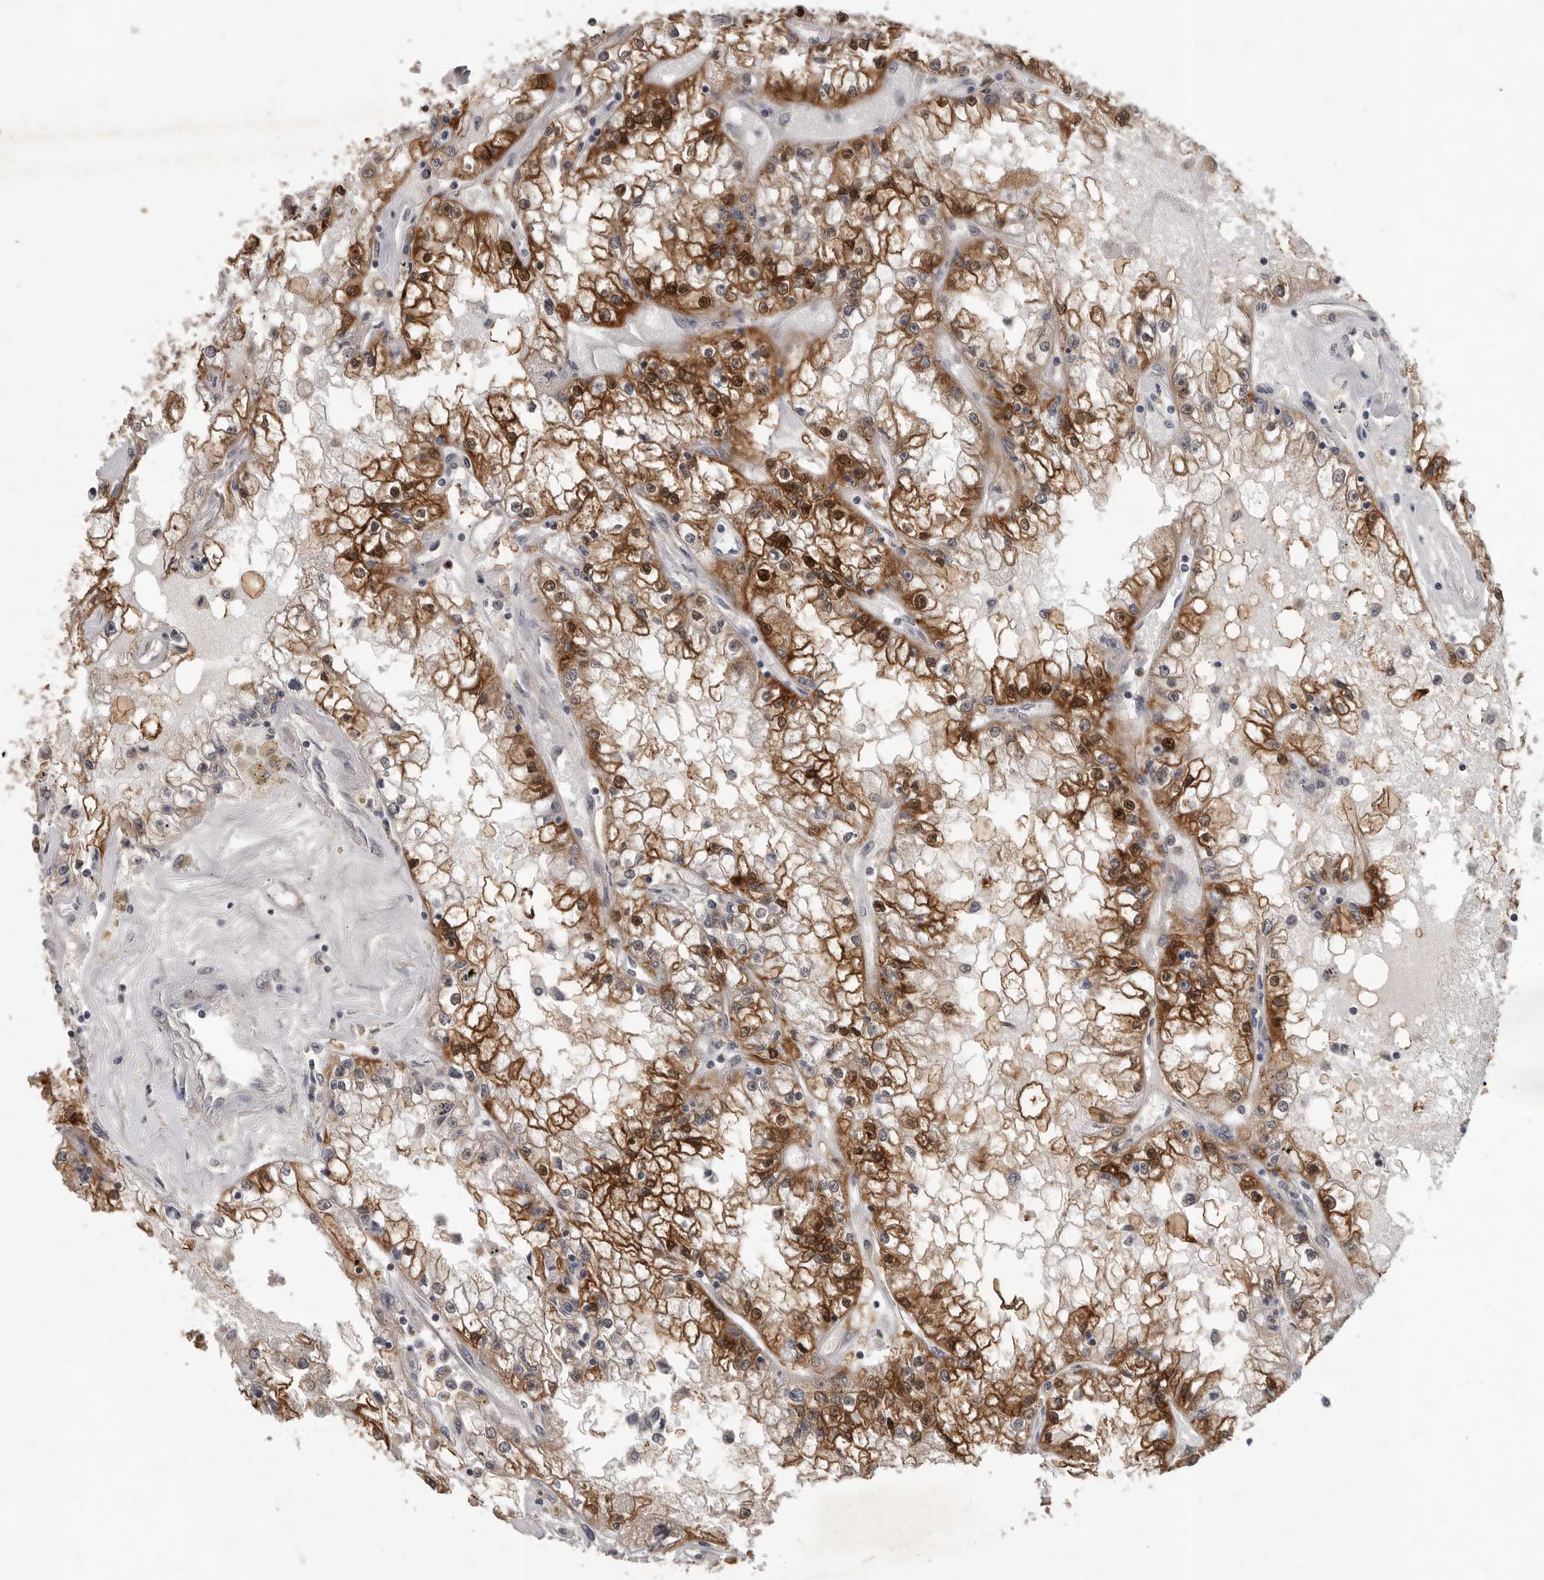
{"staining": {"intensity": "moderate", "quantity": ">75%", "location": "cytoplasmic/membranous,nuclear"}, "tissue": "renal cancer", "cell_type": "Tumor cells", "image_type": "cancer", "snomed": [{"axis": "morphology", "description": "Adenocarcinoma, NOS"}, {"axis": "topography", "description": "Kidney"}], "caption": "Moderate cytoplasmic/membranous and nuclear expression is seen in about >75% of tumor cells in renal cancer (adenocarcinoma).", "gene": "RALGPS2", "patient": {"sex": "male", "age": 56}}